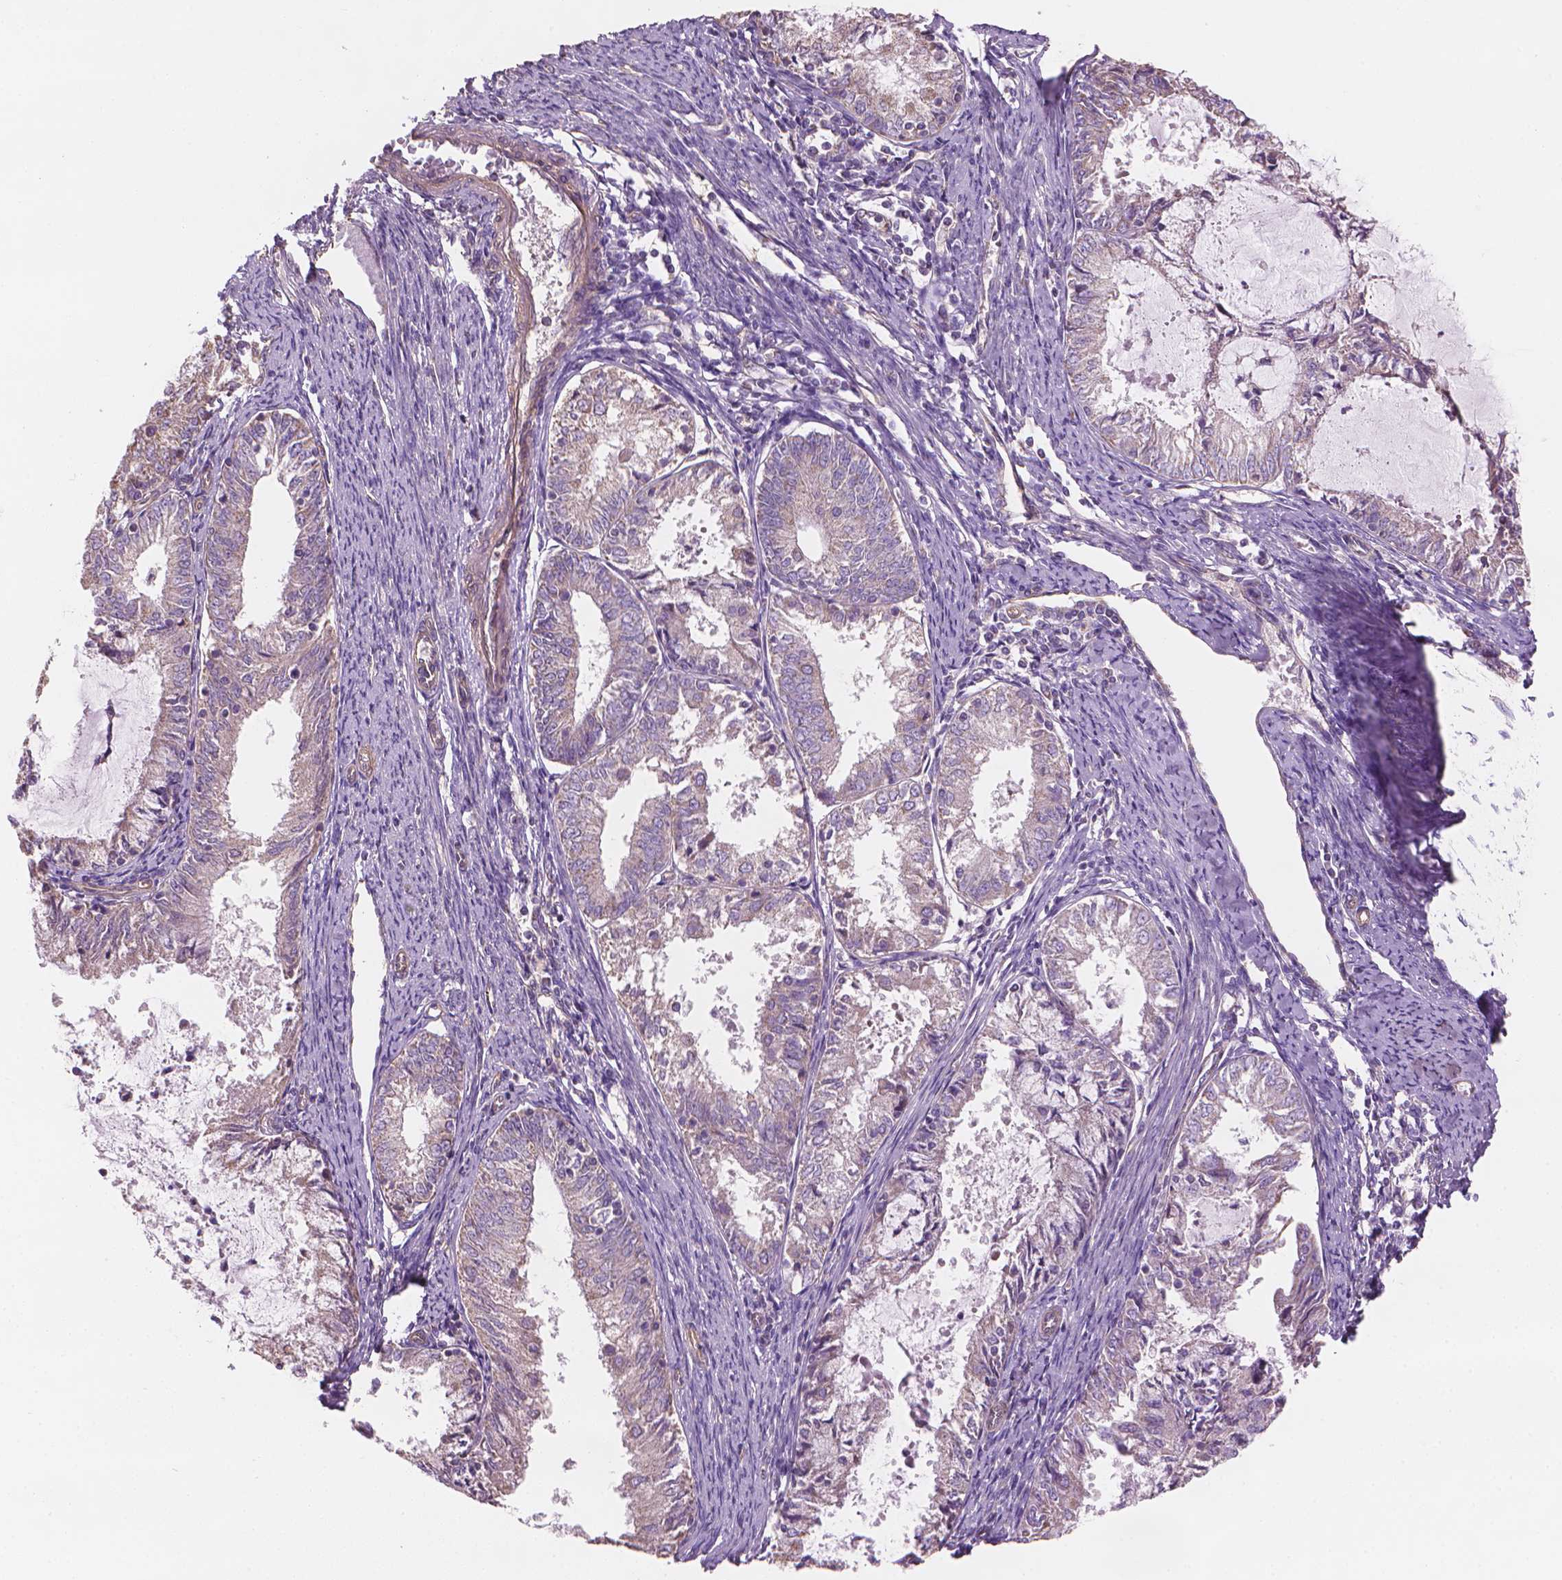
{"staining": {"intensity": "negative", "quantity": "none", "location": "none"}, "tissue": "endometrial cancer", "cell_type": "Tumor cells", "image_type": "cancer", "snomed": [{"axis": "morphology", "description": "Adenocarcinoma, NOS"}, {"axis": "topography", "description": "Endometrium"}], "caption": "Tumor cells are negative for protein expression in human endometrial cancer.", "gene": "TTC29", "patient": {"sex": "female", "age": 57}}